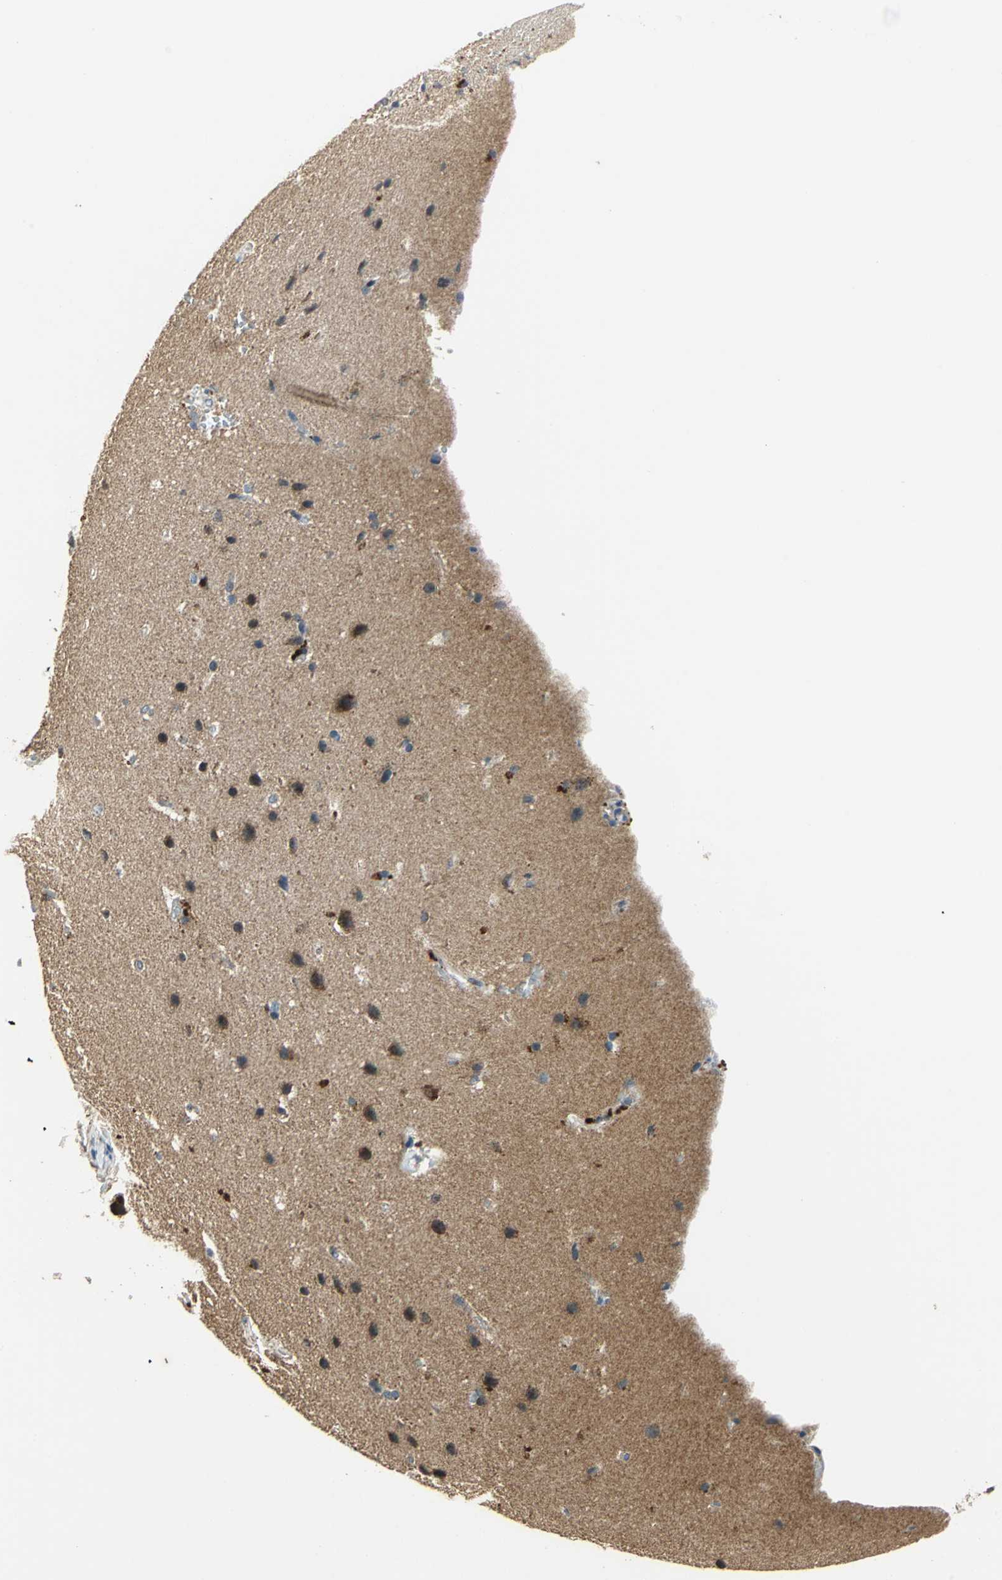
{"staining": {"intensity": "strong", "quantity": ">75%", "location": "cytoplasmic/membranous"}, "tissue": "glioma", "cell_type": "Tumor cells", "image_type": "cancer", "snomed": [{"axis": "morphology", "description": "Glioma, malignant, Low grade"}, {"axis": "topography", "description": "Cerebral cortex"}], "caption": "DAB (3,3'-diaminobenzidine) immunohistochemical staining of human low-grade glioma (malignant) displays strong cytoplasmic/membranous protein positivity in approximately >75% of tumor cells.", "gene": "DNAJB4", "patient": {"sex": "female", "age": 47}}